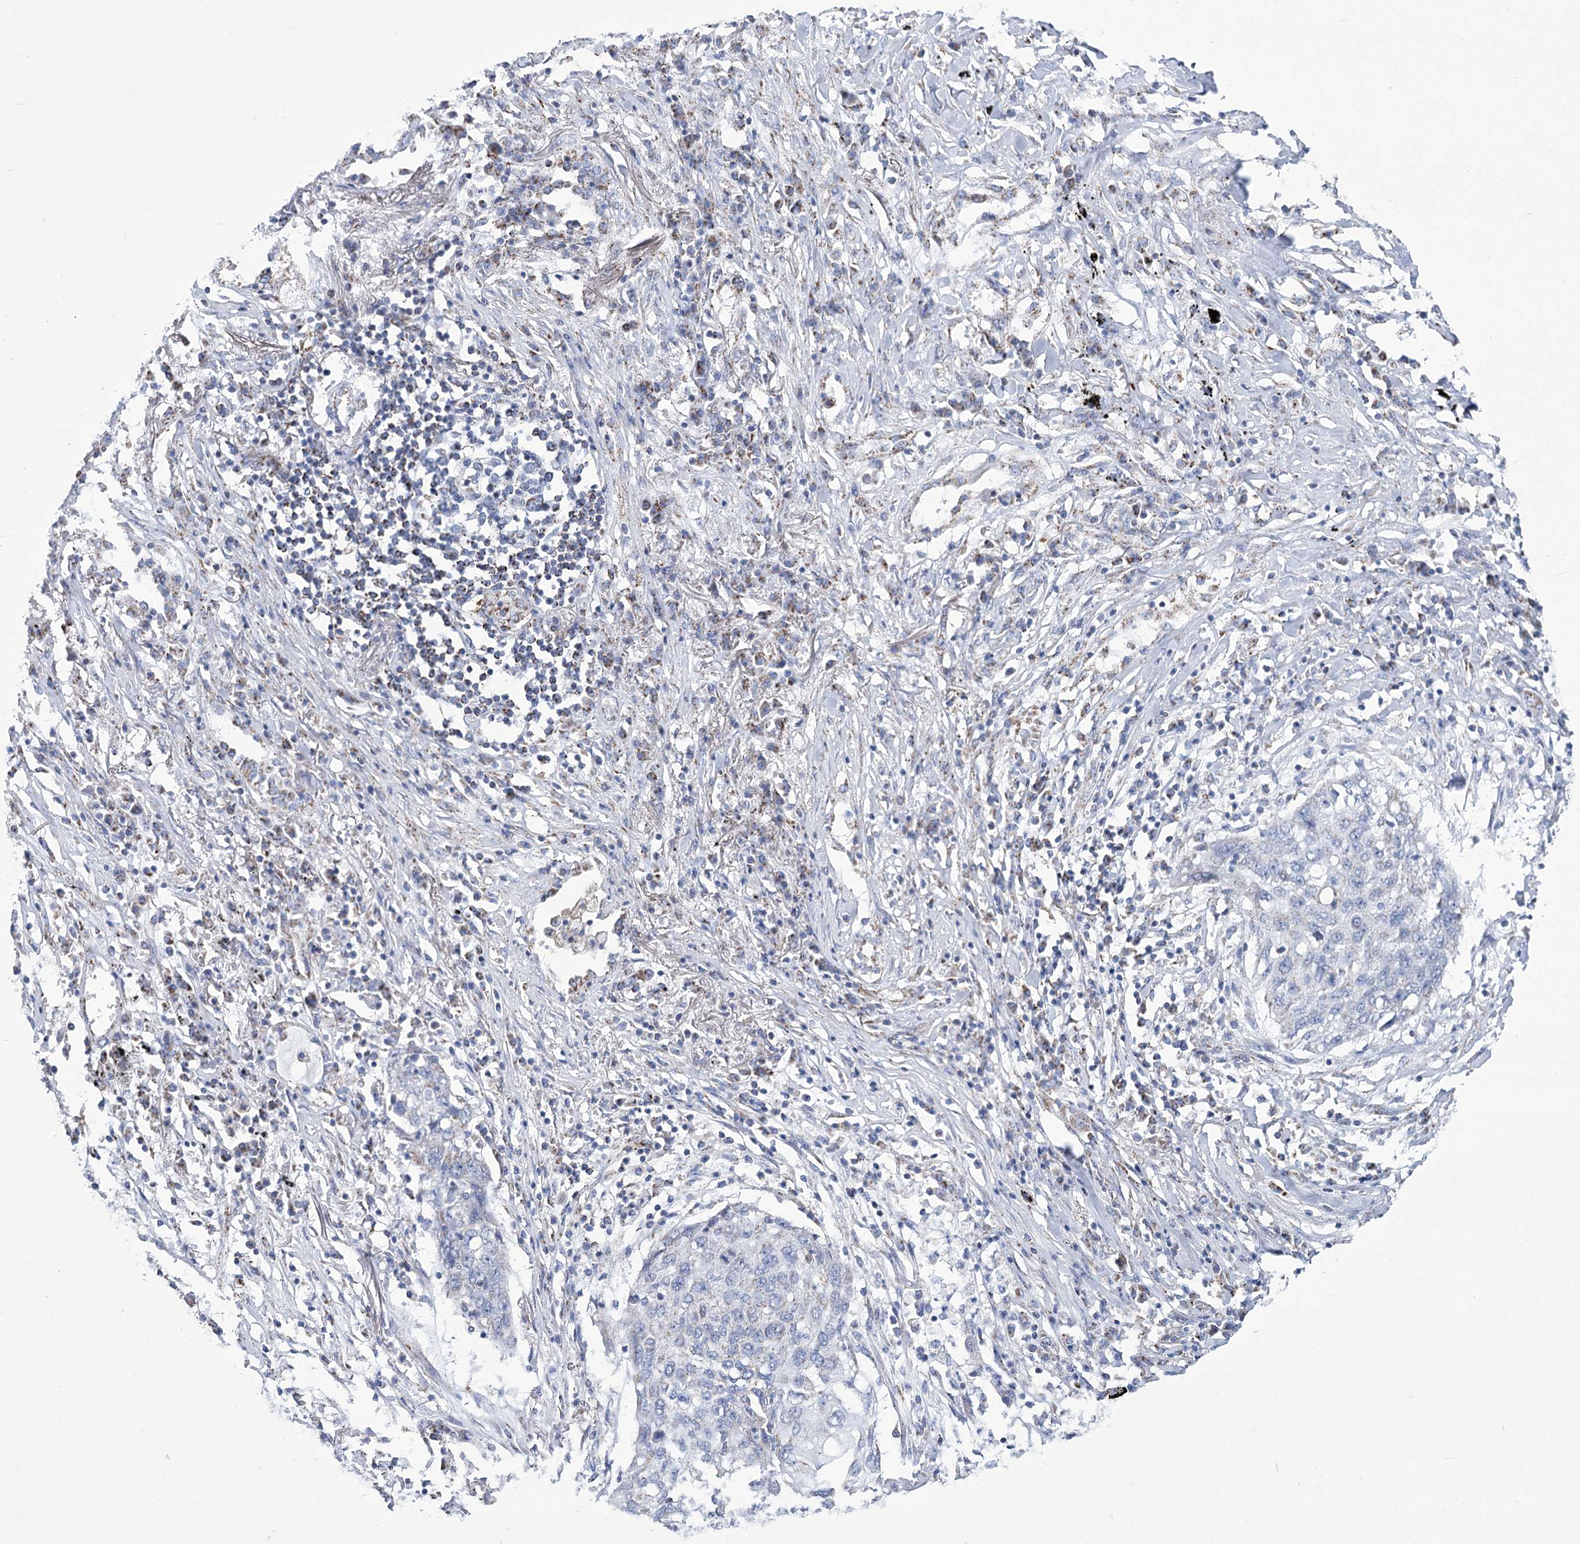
{"staining": {"intensity": "negative", "quantity": "none", "location": "none"}, "tissue": "lung cancer", "cell_type": "Tumor cells", "image_type": "cancer", "snomed": [{"axis": "morphology", "description": "Squamous cell carcinoma, NOS"}, {"axis": "topography", "description": "Lung"}], "caption": "Image shows no significant protein expression in tumor cells of lung squamous cell carcinoma.", "gene": "PDHB", "patient": {"sex": "female", "age": 63}}